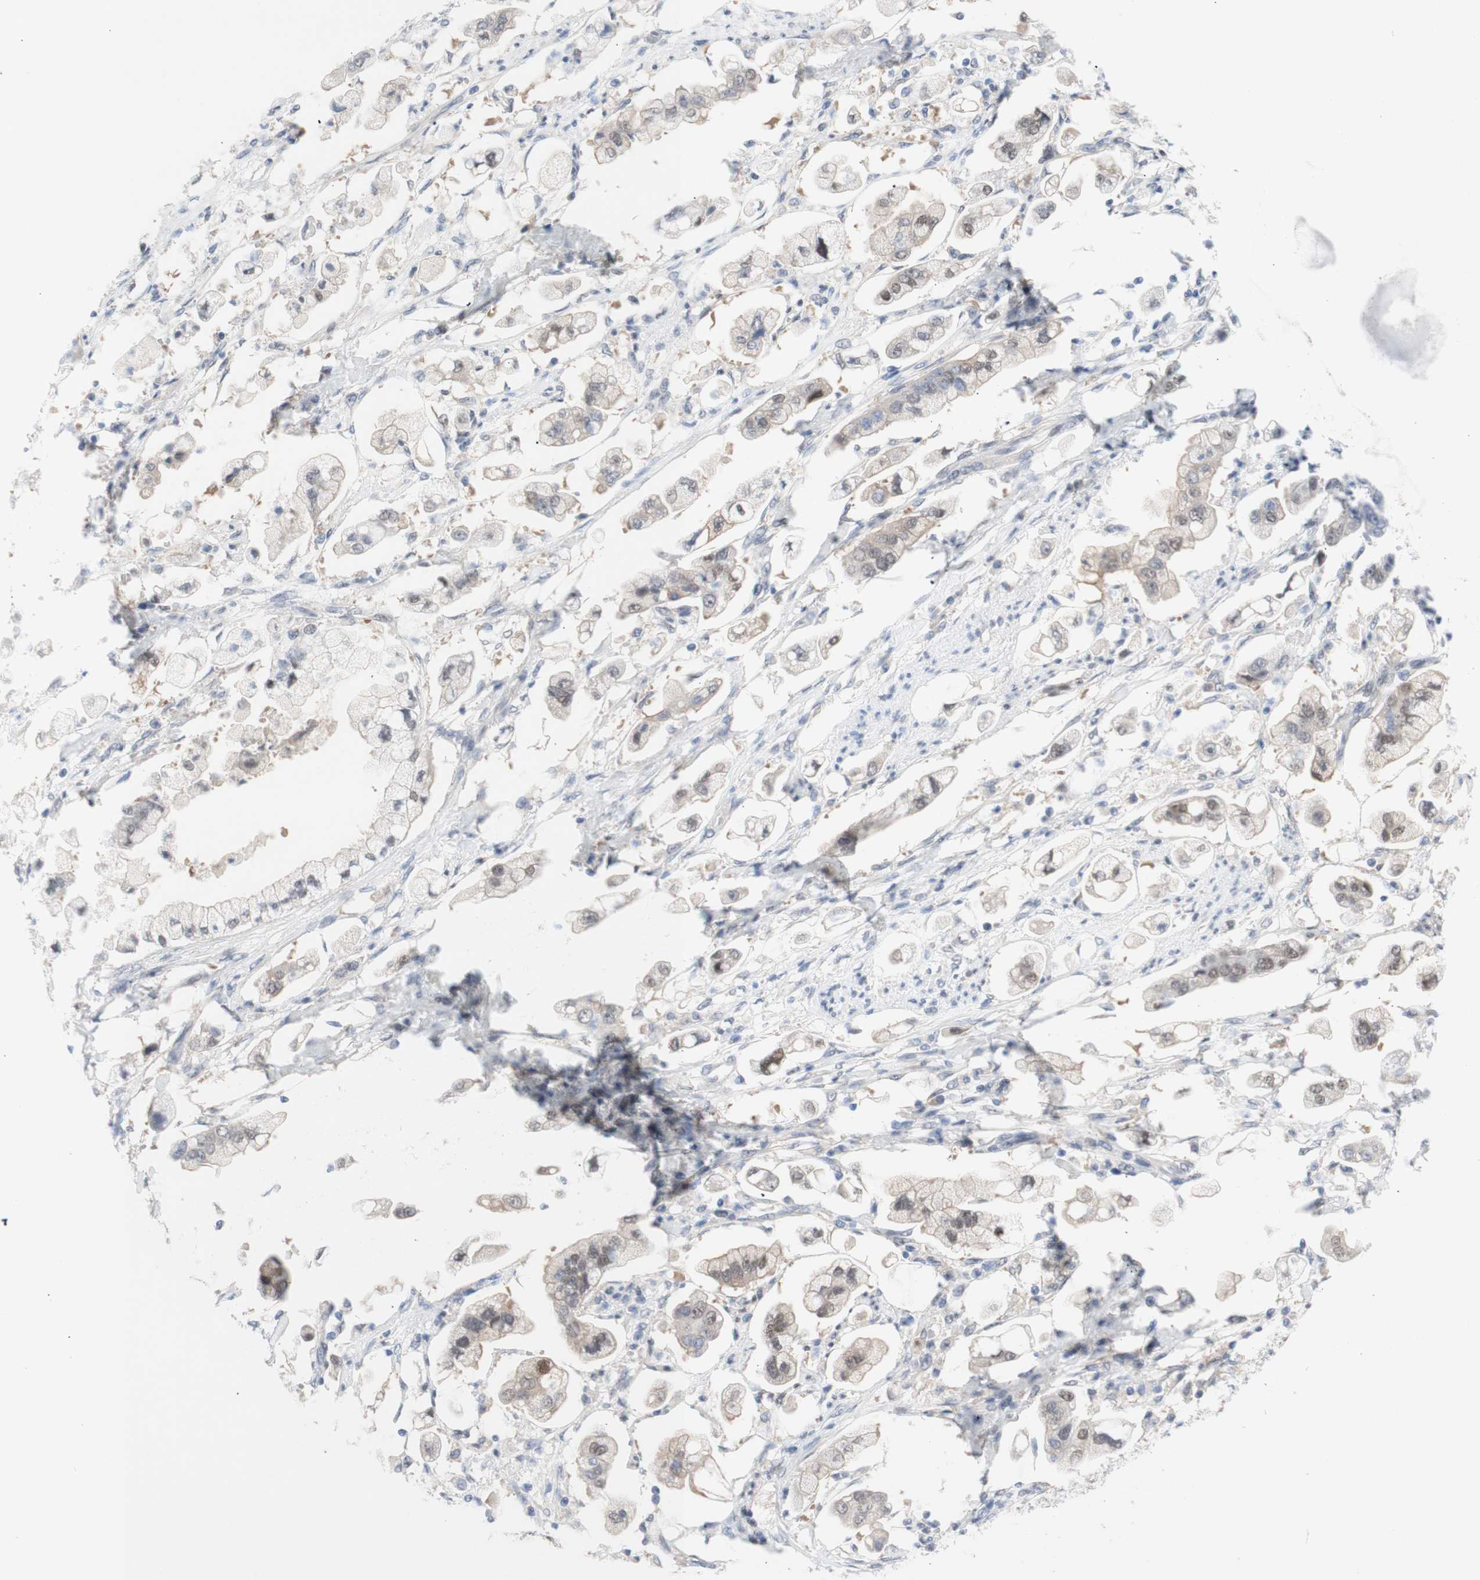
{"staining": {"intensity": "weak", "quantity": ">75%", "location": "cytoplasmic/membranous,nuclear"}, "tissue": "stomach cancer", "cell_type": "Tumor cells", "image_type": "cancer", "snomed": [{"axis": "morphology", "description": "Adenocarcinoma, NOS"}, {"axis": "topography", "description": "Stomach"}], "caption": "Stomach cancer (adenocarcinoma) stained with a brown dye demonstrates weak cytoplasmic/membranous and nuclear positive positivity in about >75% of tumor cells.", "gene": "PRMT5", "patient": {"sex": "male", "age": 62}}